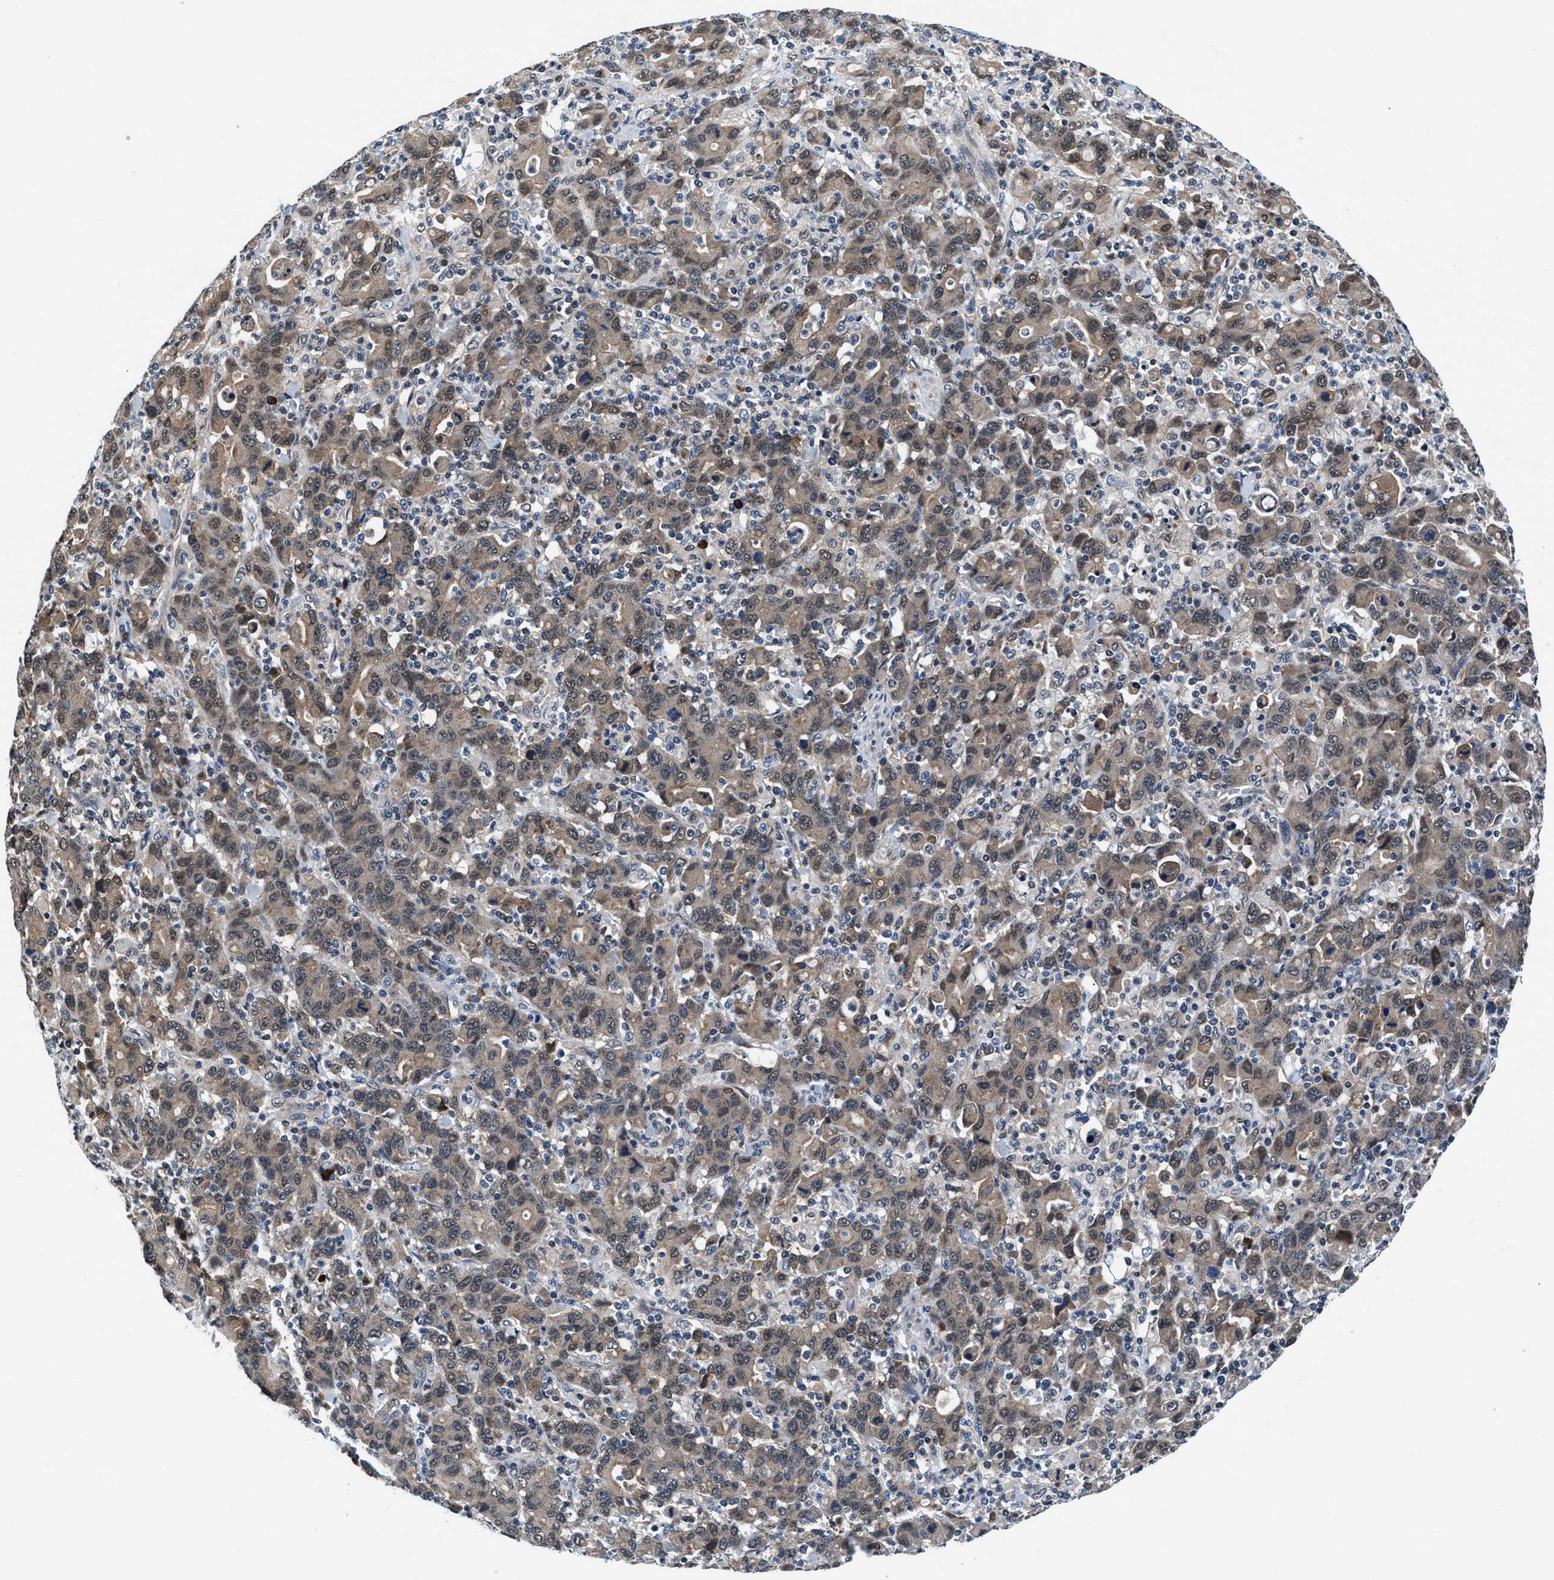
{"staining": {"intensity": "weak", "quantity": ">75%", "location": "cytoplasmic/membranous"}, "tissue": "stomach cancer", "cell_type": "Tumor cells", "image_type": "cancer", "snomed": [{"axis": "morphology", "description": "Adenocarcinoma, NOS"}, {"axis": "topography", "description": "Stomach, upper"}], "caption": "DAB (3,3'-diaminobenzidine) immunohistochemical staining of human adenocarcinoma (stomach) reveals weak cytoplasmic/membranous protein positivity in about >75% of tumor cells.", "gene": "PRPSAP2", "patient": {"sex": "male", "age": 69}}